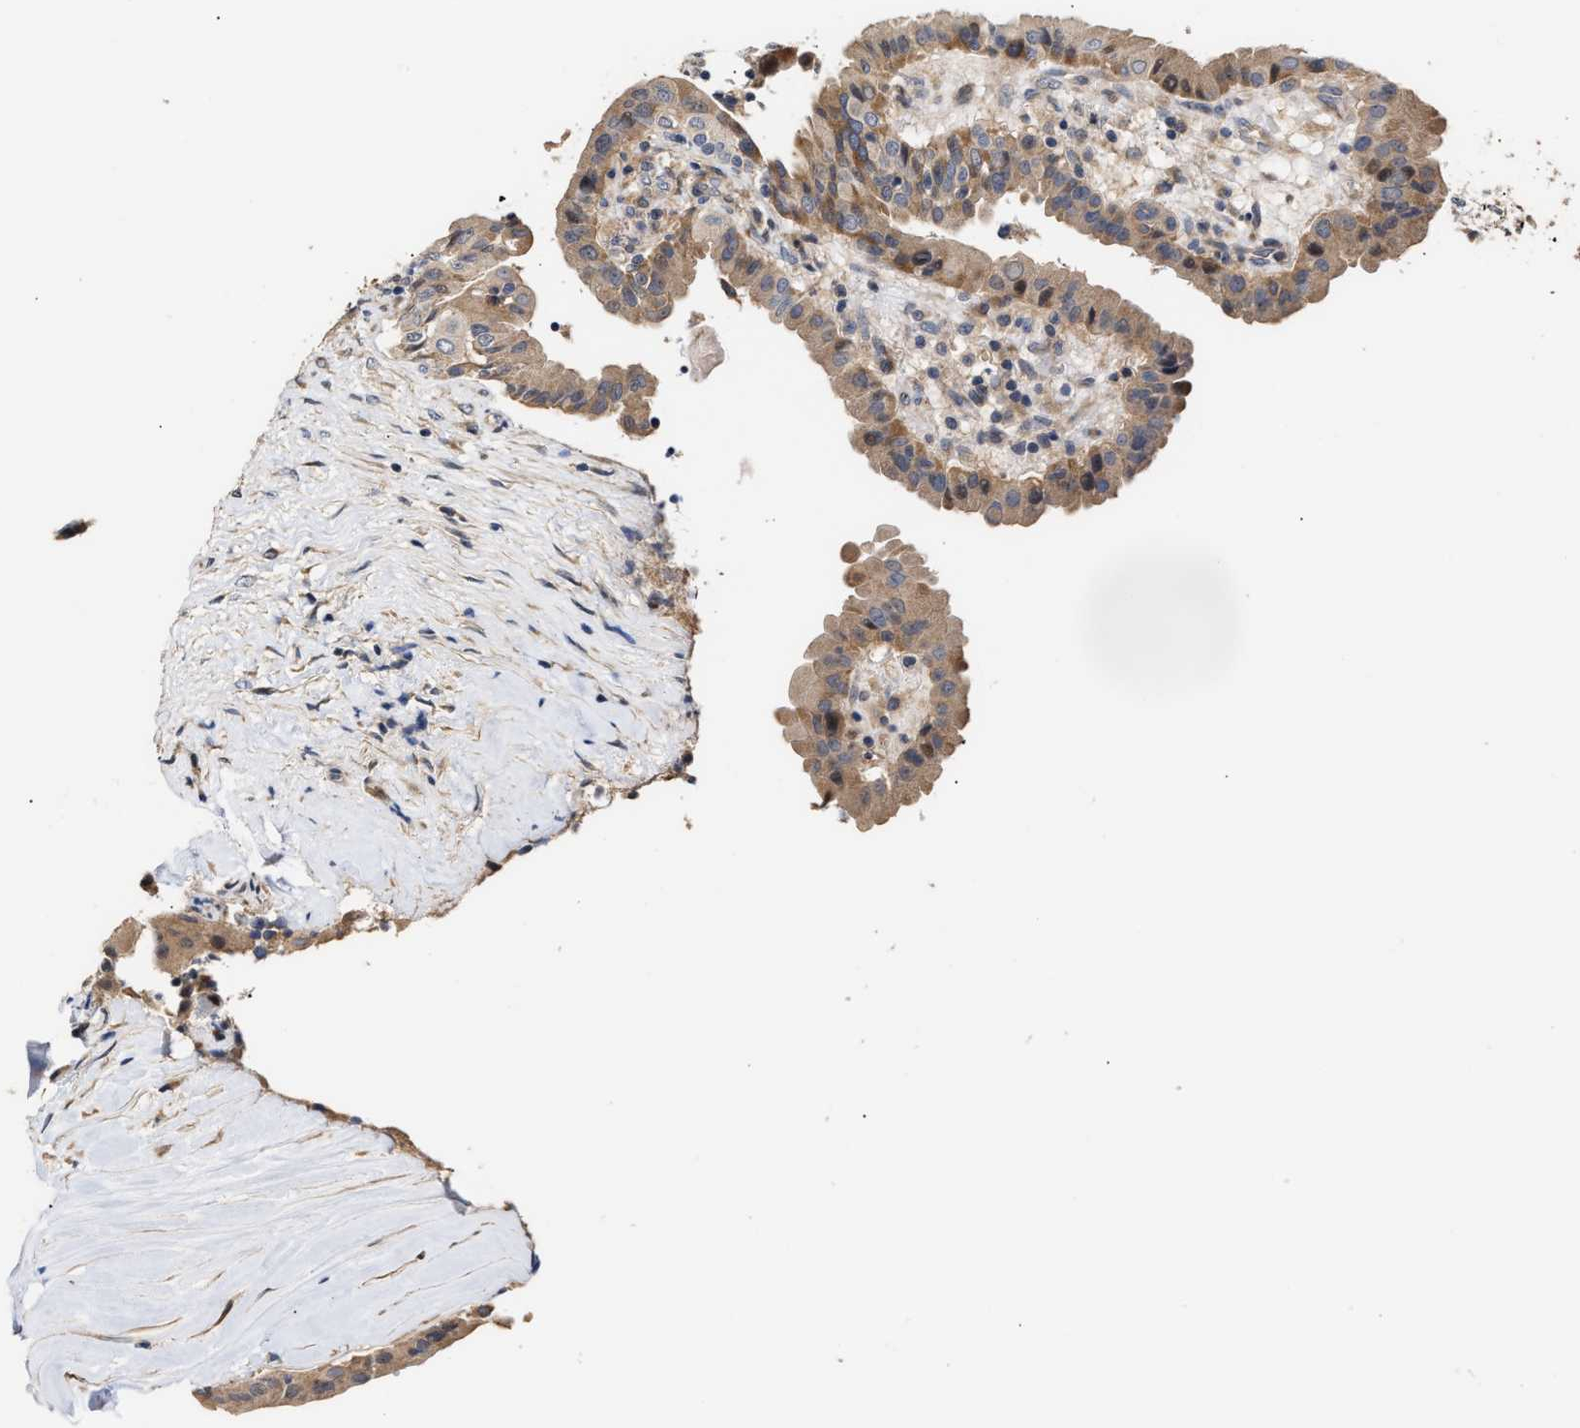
{"staining": {"intensity": "weak", "quantity": ">75%", "location": "cytoplasmic/membranous"}, "tissue": "thyroid cancer", "cell_type": "Tumor cells", "image_type": "cancer", "snomed": [{"axis": "morphology", "description": "Papillary adenocarcinoma, NOS"}, {"axis": "topography", "description": "Thyroid gland"}], "caption": "Human papillary adenocarcinoma (thyroid) stained with a protein marker demonstrates weak staining in tumor cells.", "gene": "CLIP2", "patient": {"sex": "male", "age": 33}}